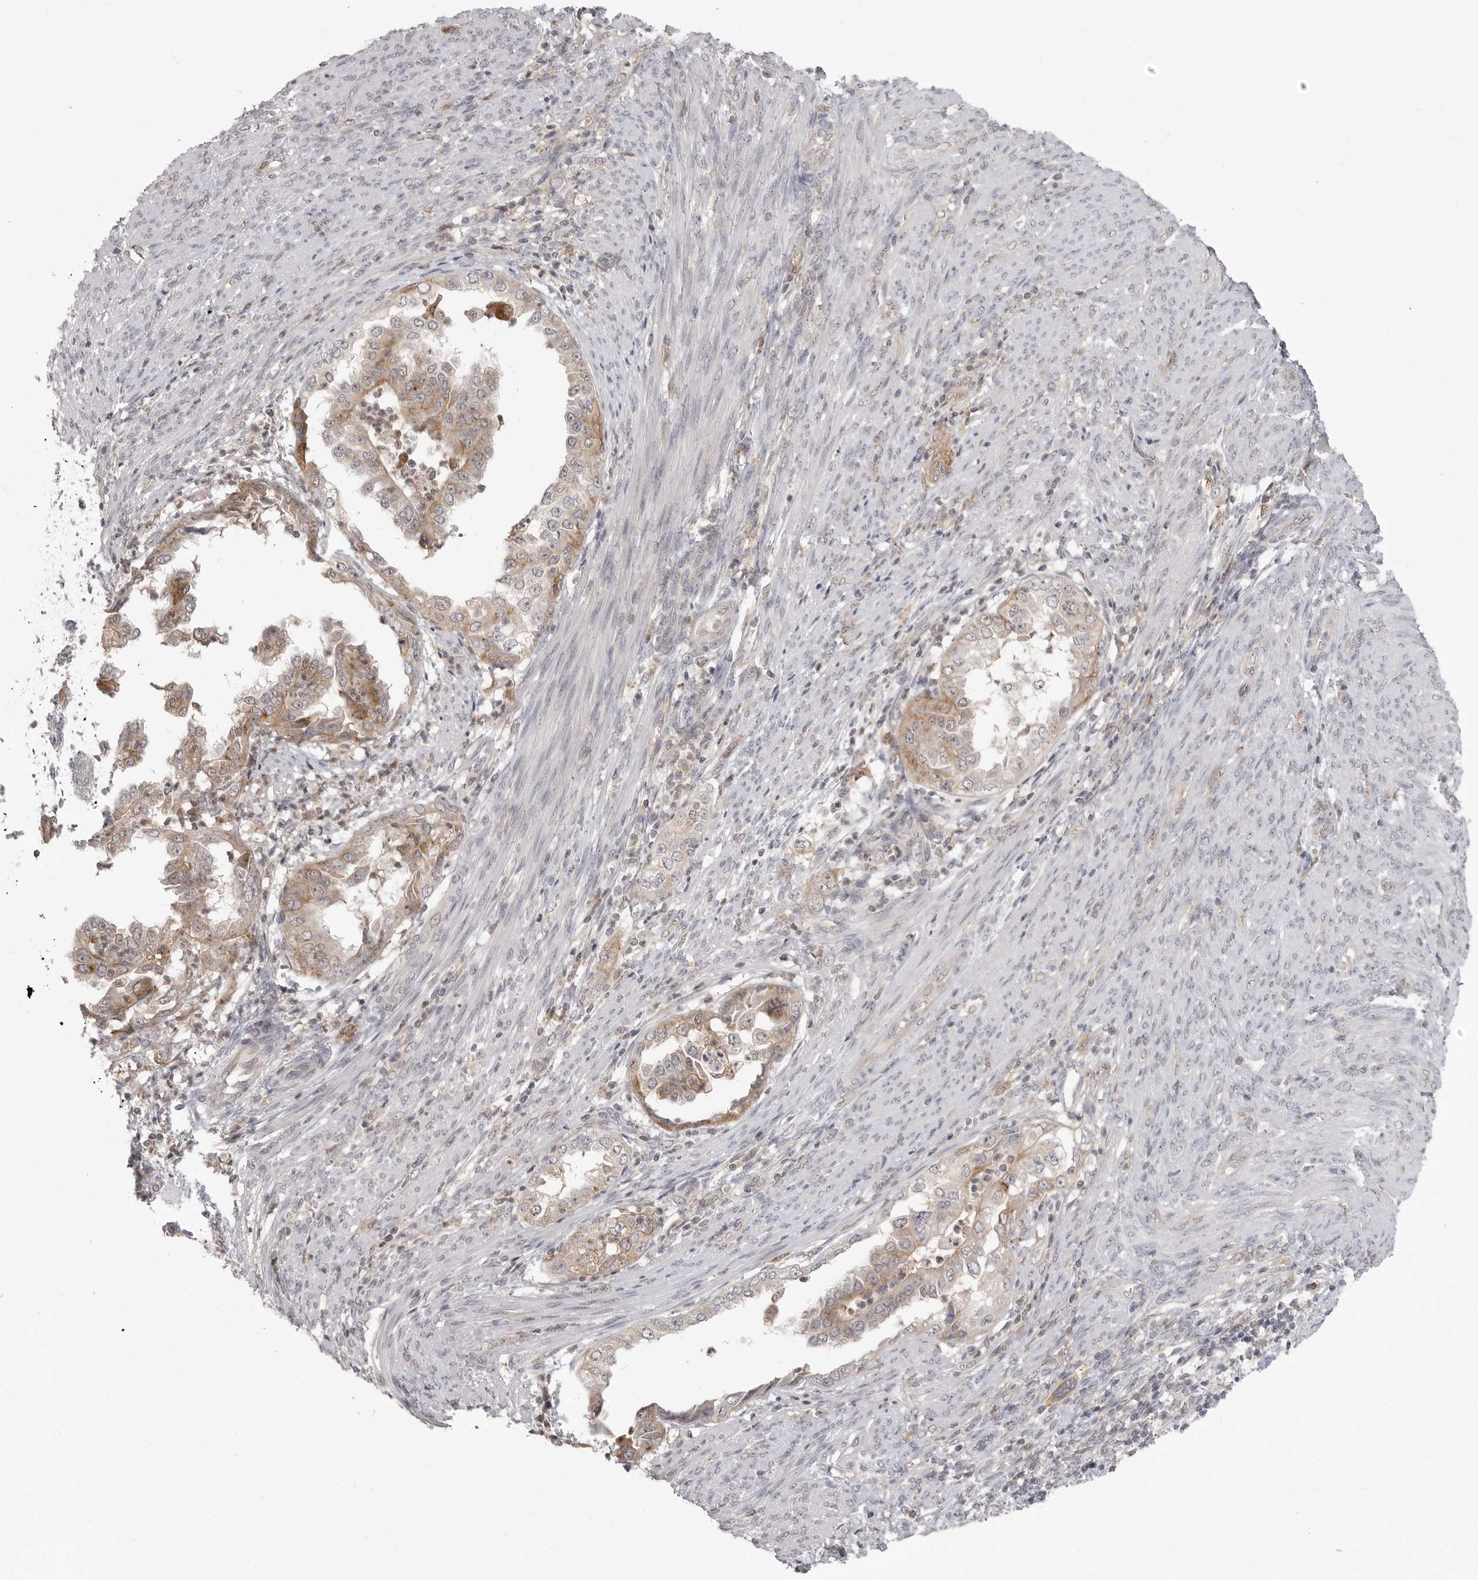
{"staining": {"intensity": "moderate", "quantity": ">75%", "location": "cytoplasmic/membranous"}, "tissue": "endometrial cancer", "cell_type": "Tumor cells", "image_type": "cancer", "snomed": [{"axis": "morphology", "description": "Adenocarcinoma, NOS"}, {"axis": "topography", "description": "Endometrium"}], "caption": "Endometrial adenocarcinoma stained with a brown dye shows moderate cytoplasmic/membranous positive staining in approximately >75% of tumor cells.", "gene": "IFNGR1", "patient": {"sex": "female", "age": 85}}